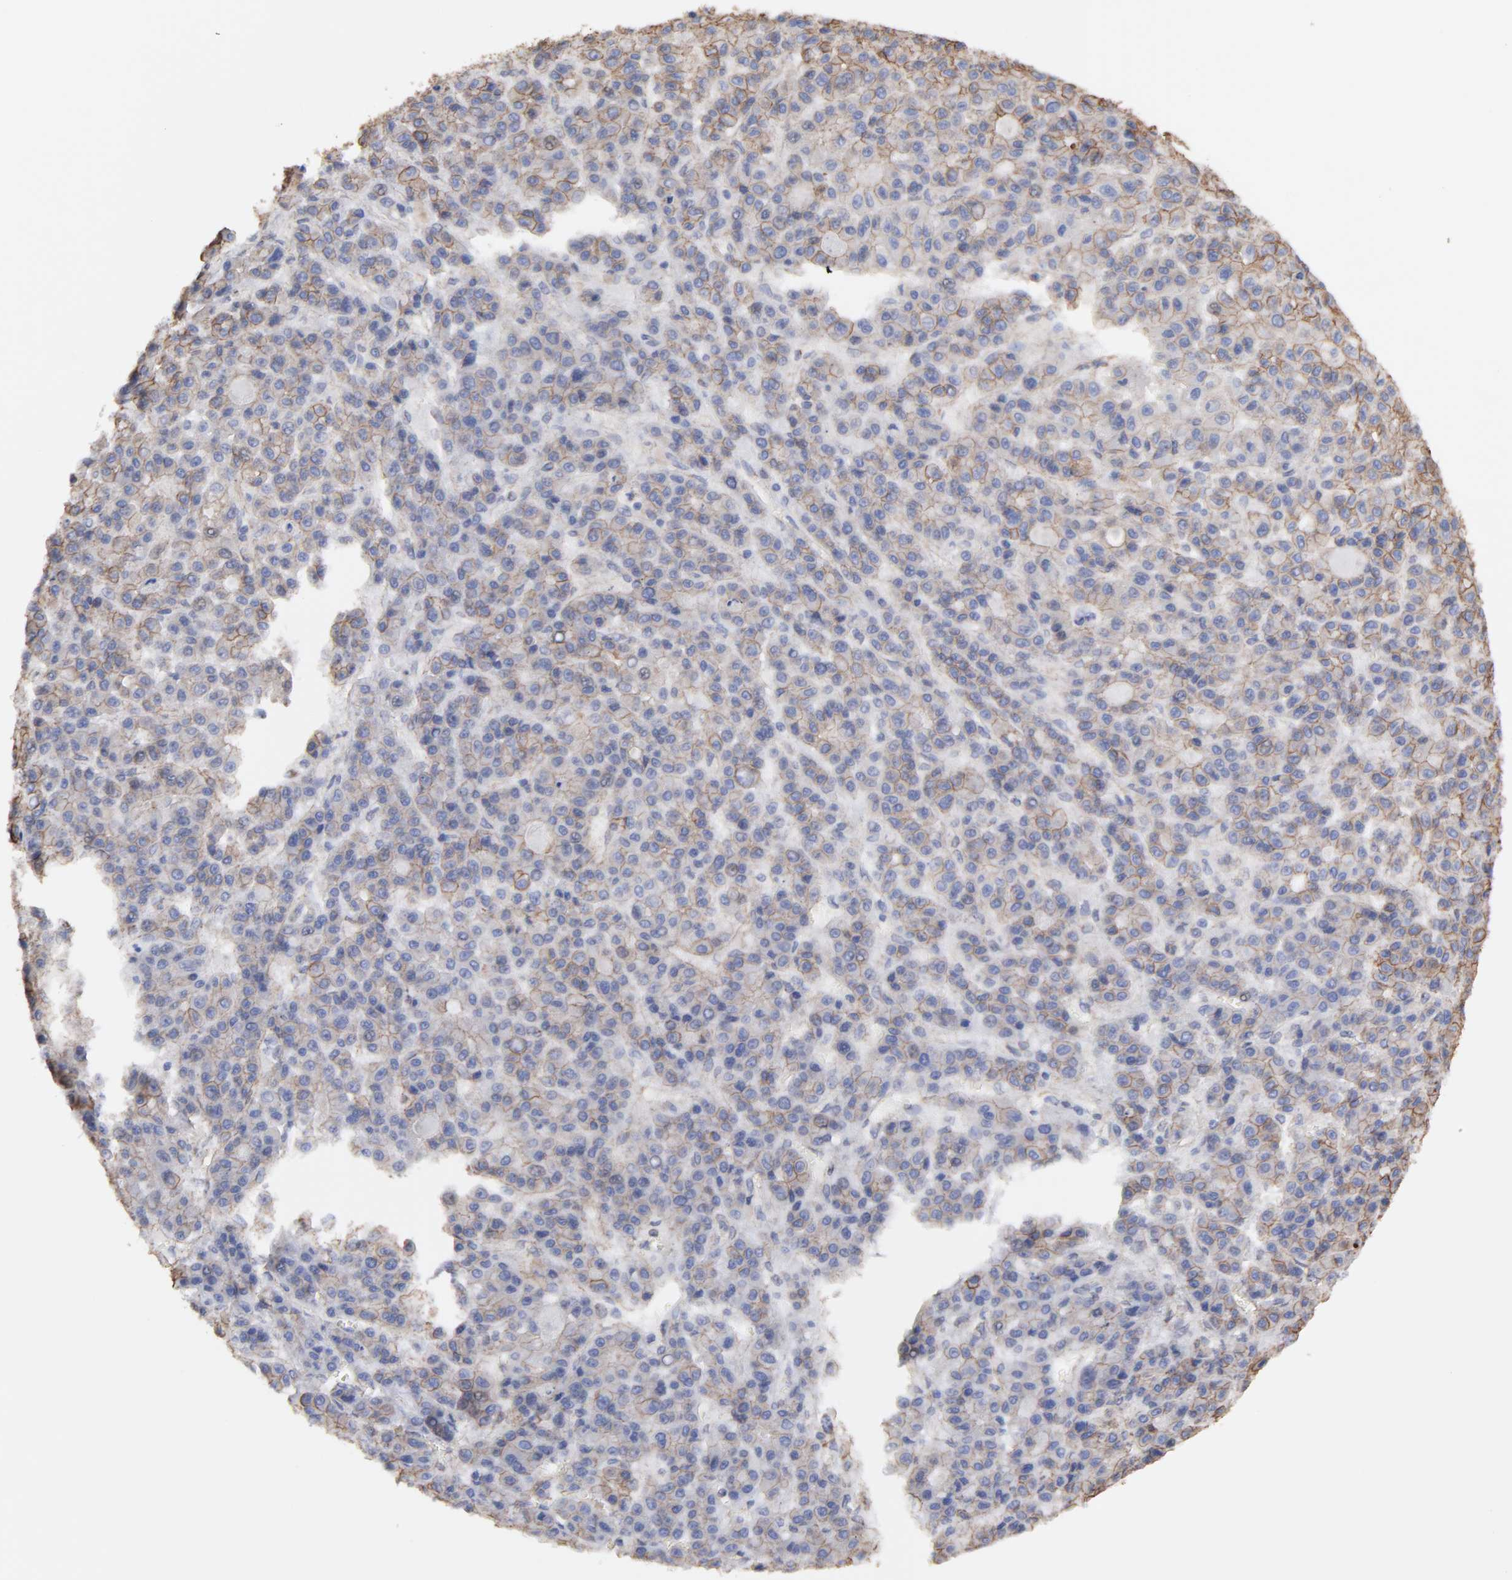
{"staining": {"intensity": "weak", "quantity": "25%-75%", "location": "cytoplasmic/membranous"}, "tissue": "liver cancer", "cell_type": "Tumor cells", "image_type": "cancer", "snomed": [{"axis": "morphology", "description": "Carcinoma, Hepatocellular, NOS"}, {"axis": "topography", "description": "Liver"}], "caption": "The immunohistochemical stain shows weak cytoplasmic/membranous staining in tumor cells of liver cancer (hepatocellular carcinoma) tissue.", "gene": "LRCH2", "patient": {"sex": "male", "age": 70}}